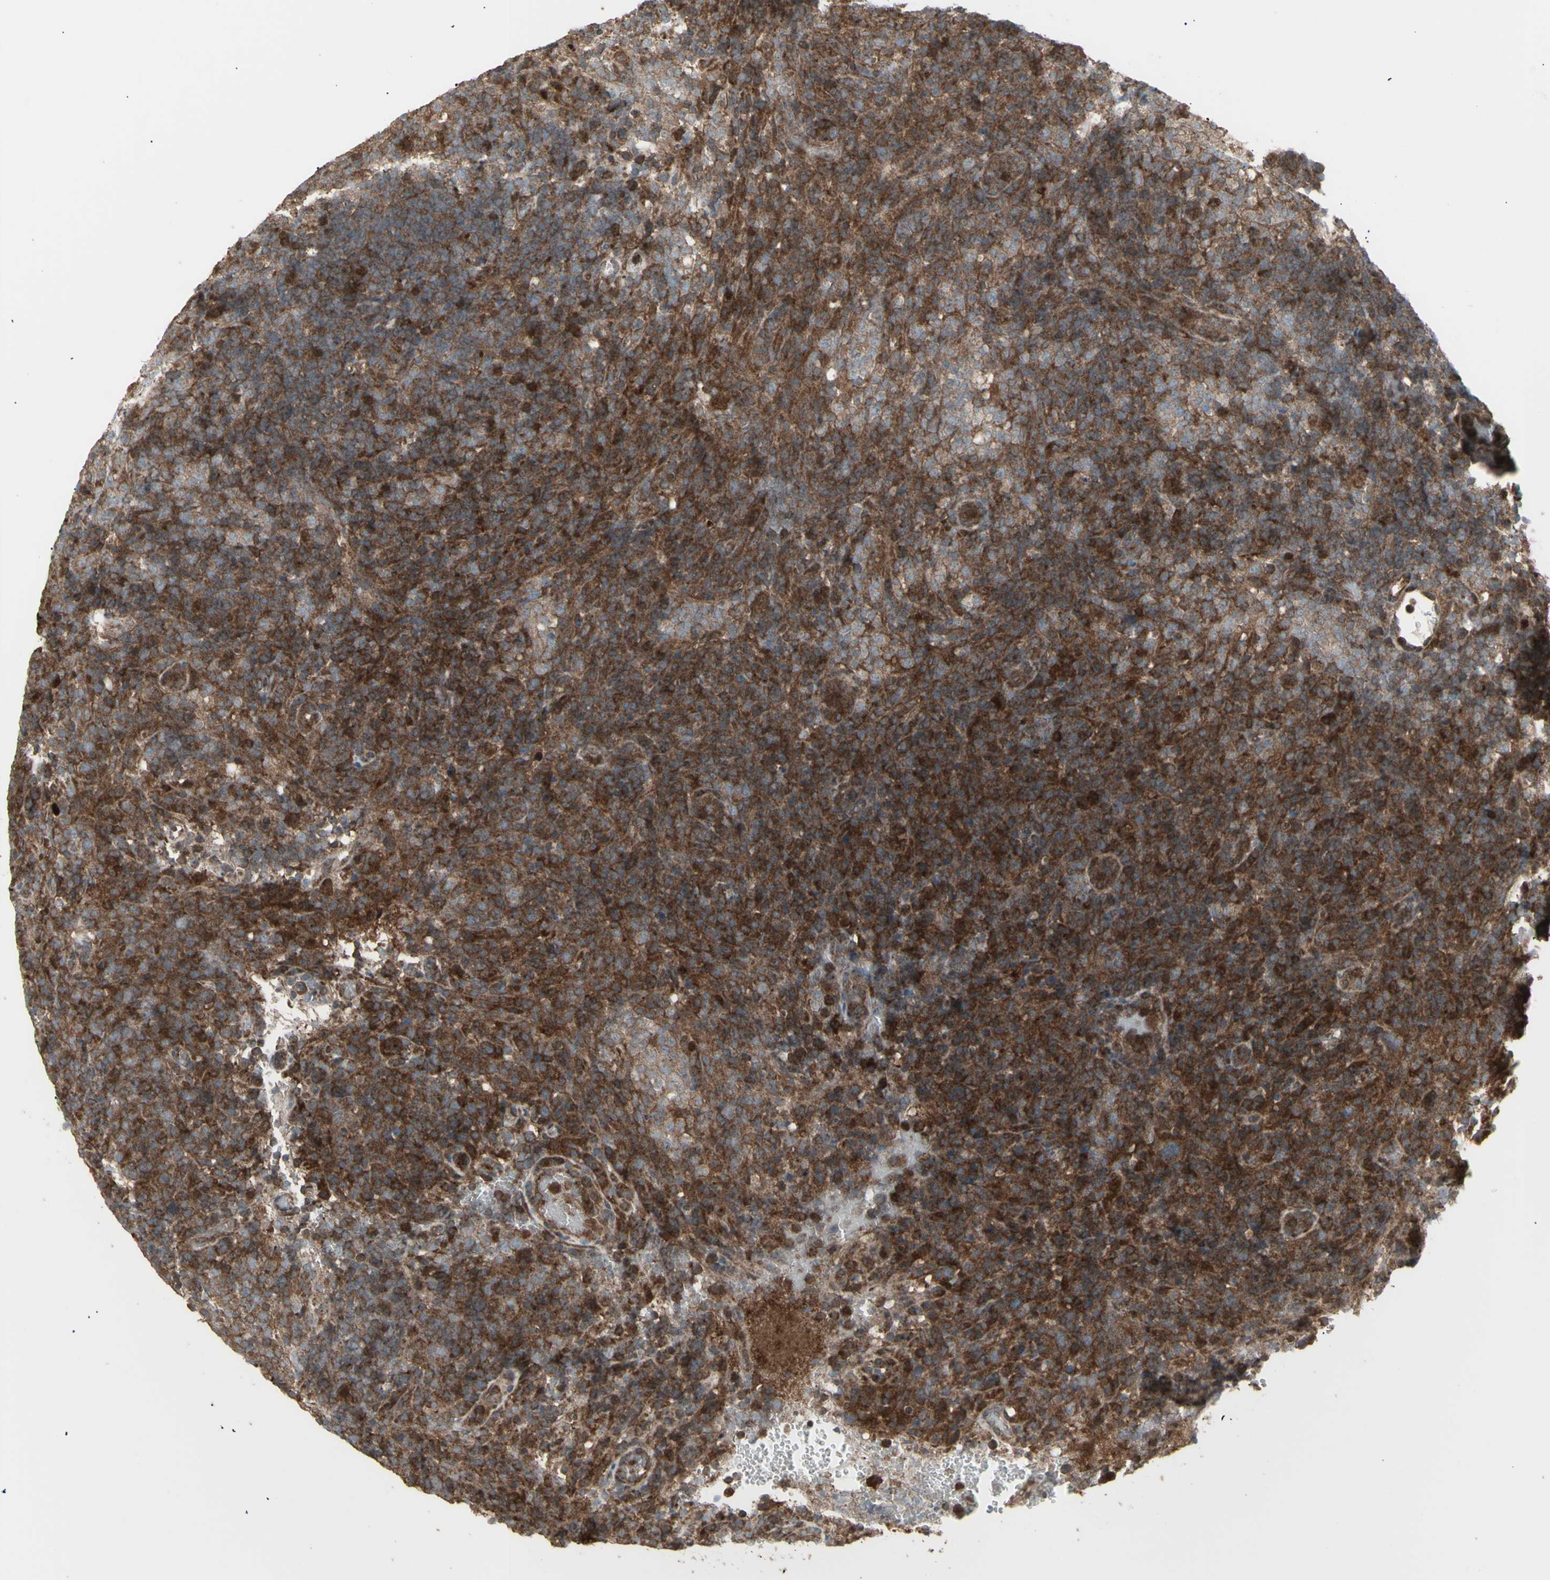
{"staining": {"intensity": "strong", "quantity": ">75%", "location": "cytoplasmic/membranous"}, "tissue": "lymphoma", "cell_type": "Tumor cells", "image_type": "cancer", "snomed": [{"axis": "morphology", "description": "Malignant lymphoma, non-Hodgkin's type, High grade"}, {"axis": "topography", "description": "Lymph node"}], "caption": "This image shows lymphoma stained with IHC to label a protein in brown. The cytoplasmic/membranous of tumor cells show strong positivity for the protein. Nuclei are counter-stained blue.", "gene": "RNASEL", "patient": {"sex": "female", "age": 76}}